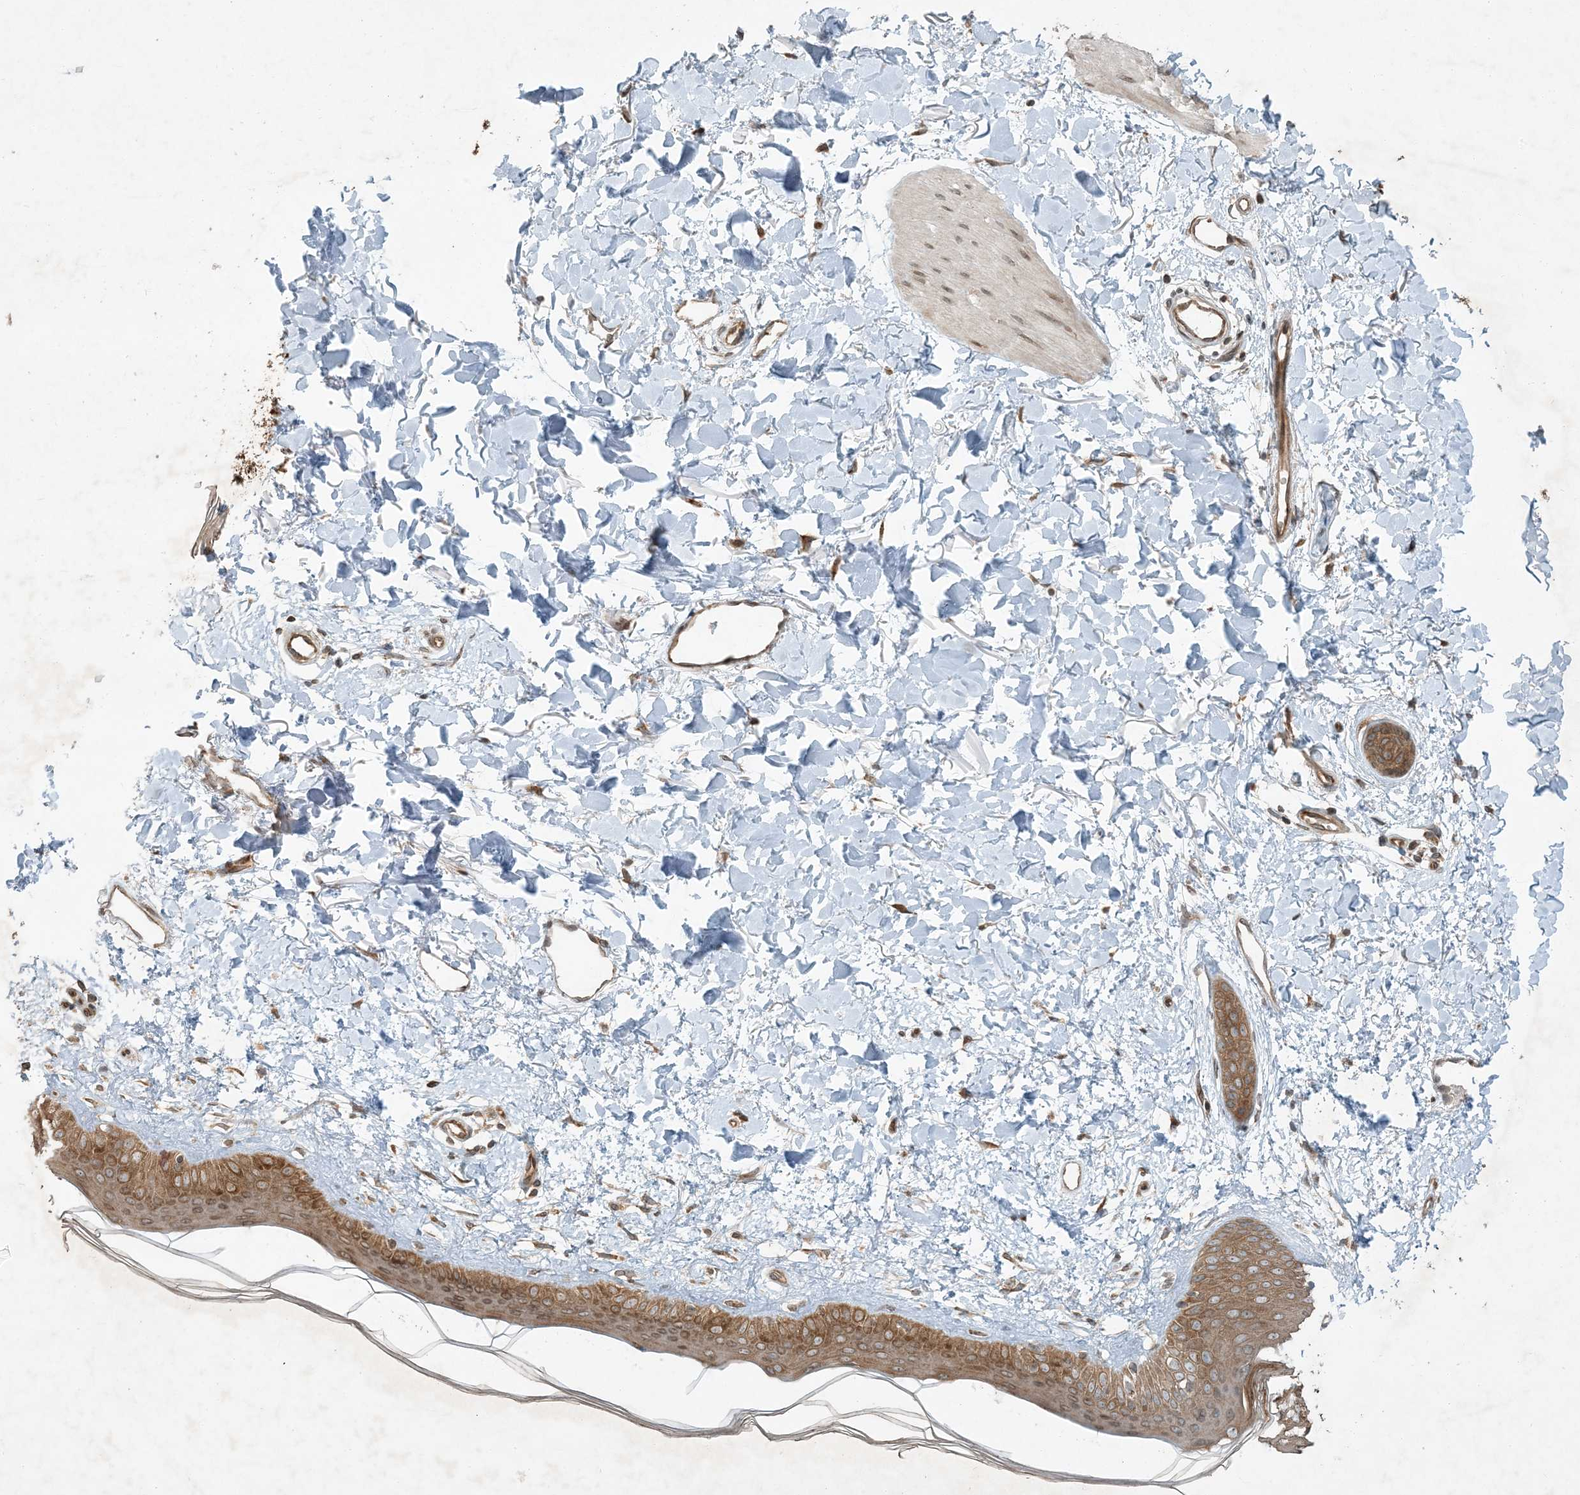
{"staining": {"intensity": "moderate", "quantity": "25%-75%", "location": "nuclear"}, "tissue": "skin", "cell_type": "Fibroblasts", "image_type": "normal", "snomed": [{"axis": "morphology", "description": "Normal tissue, NOS"}, {"axis": "topography", "description": "Skin"}], "caption": "DAB (3,3'-diaminobenzidine) immunohistochemical staining of normal human skin displays moderate nuclear protein expression in about 25%-75% of fibroblasts.", "gene": "COMMD8", "patient": {"sex": "female", "age": 58}}